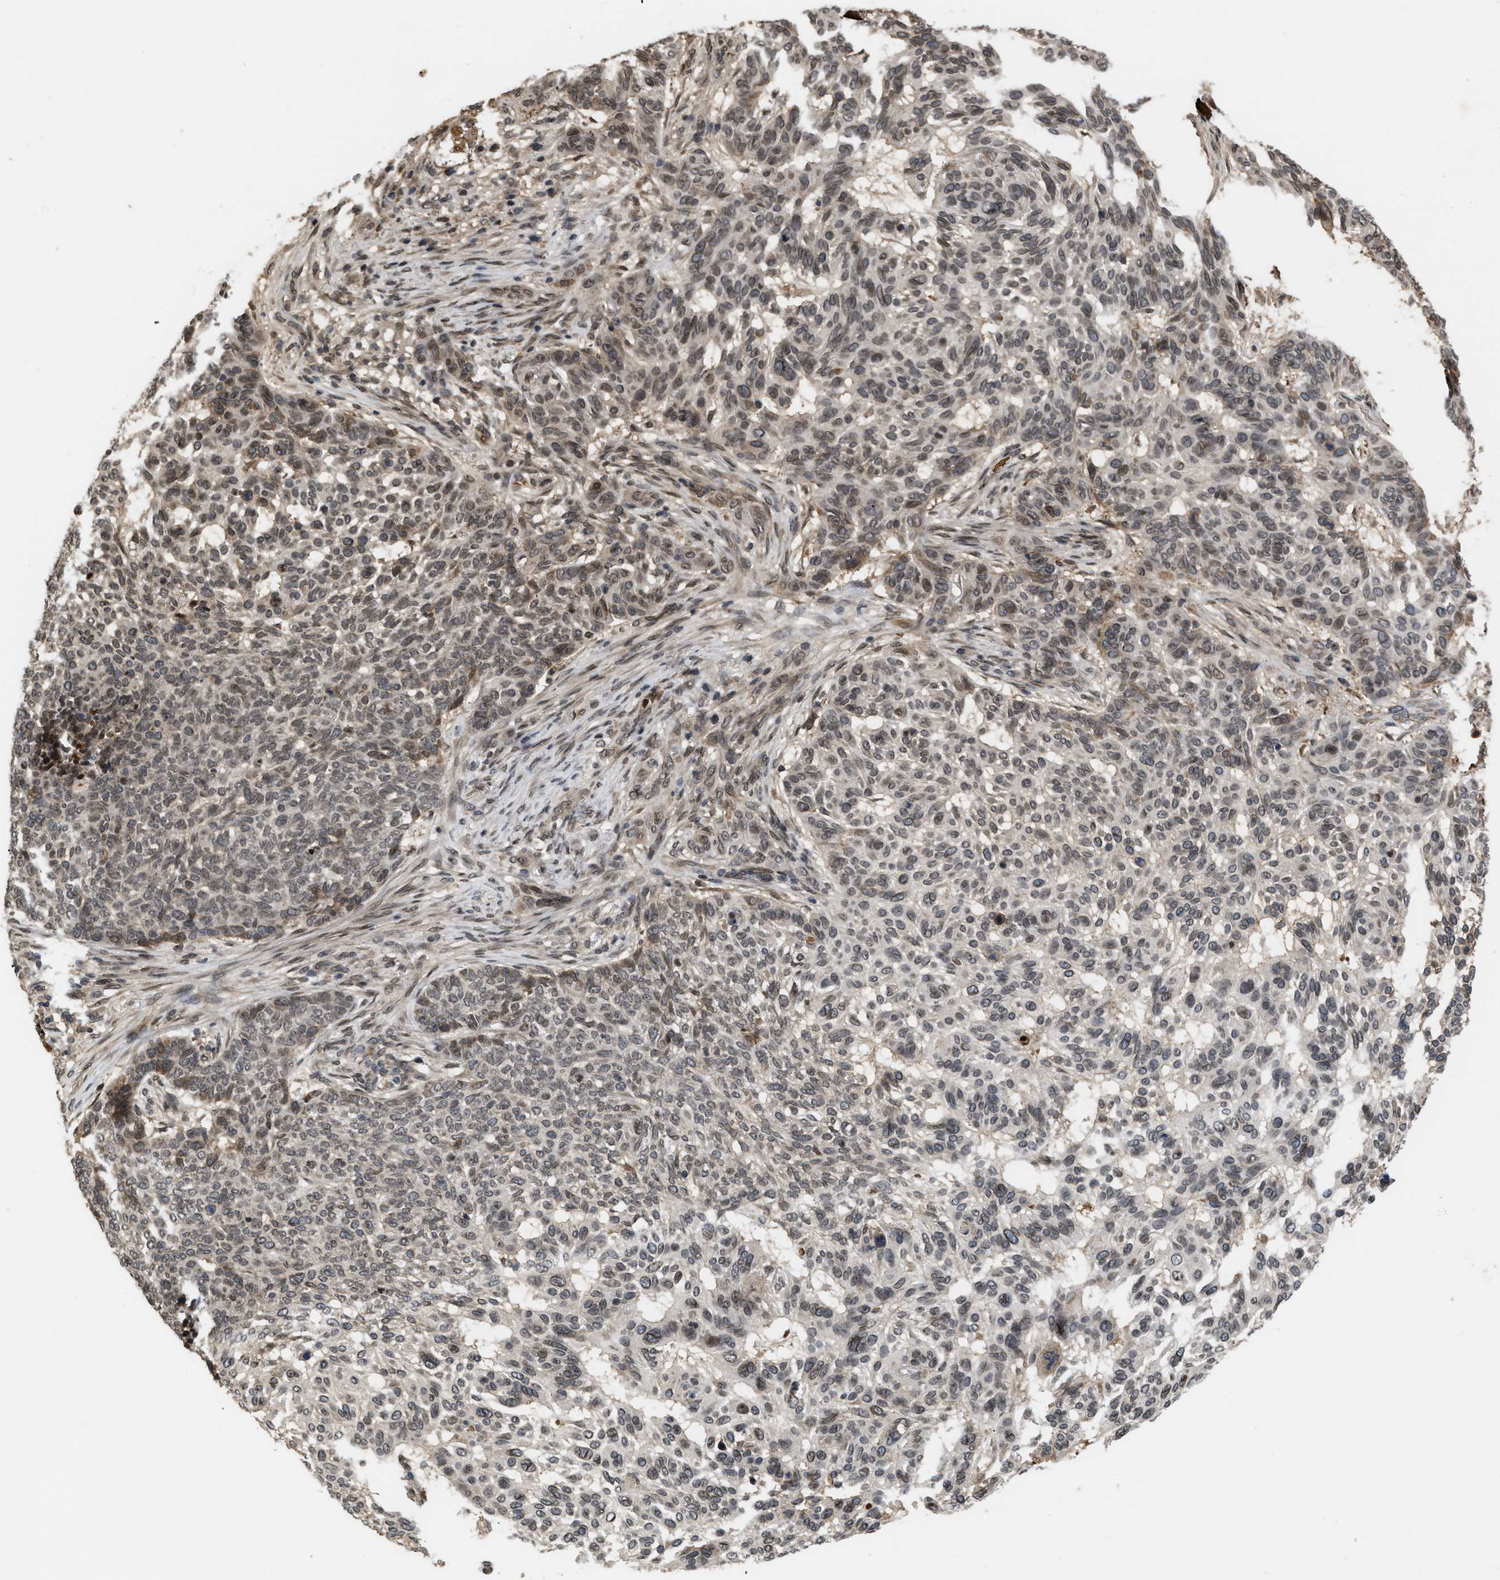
{"staining": {"intensity": "weak", "quantity": ">75%", "location": "cytoplasmic/membranous,nuclear"}, "tissue": "skin cancer", "cell_type": "Tumor cells", "image_type": "cancer", "snomed": [{"axis": "morphology", "description": "Basal cell carcinoma"}, {"axis": "topography", "description": "Skin"}], "caption": "Approximately >75% of tumor cells in skin cancer show weak cytoplasmic/membranous and nuclear protein staining as visualized by brown immunohistochemical staining.", "gene": "CRY1", "patient": {"sex": "male", "age": 85}}